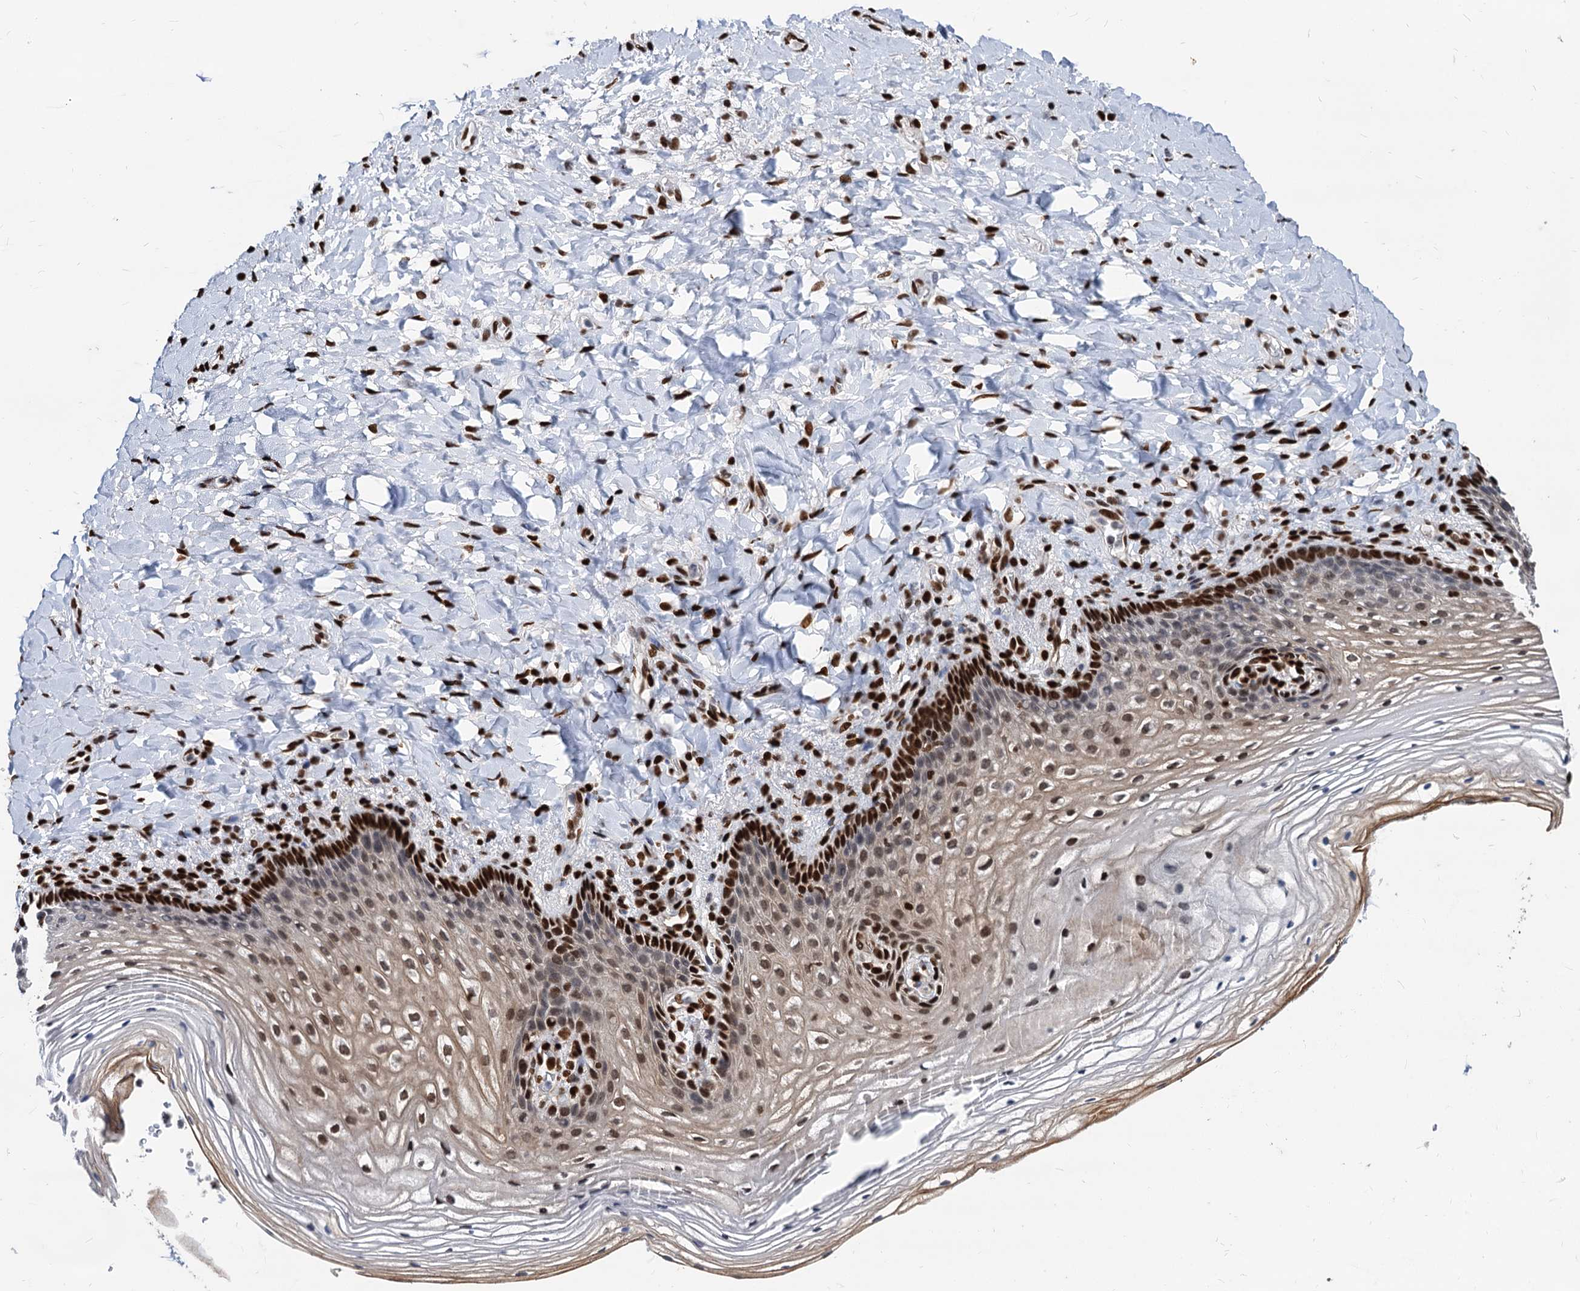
{"staining": {"intensity": "strong", "quantity": "25%-75%", "location": "nuclear"}, "tissue": "vagina", "cell_type": "Squamous epithelial cells", "image_type": "normal", "snomed": [{"axis": "morphology", "description": "Normal tissue, NOS"}, {"axis": "topography", "description": "Vagina"}], "caption": "Immunohistochemical staining of normal vagina exhibits 25%-75% levels of strong nuclear protein staining in about 25%-75% of squamous epithelial cells.", "gene": "MECP2", "patient": {"sex": "female", "age": 60}}